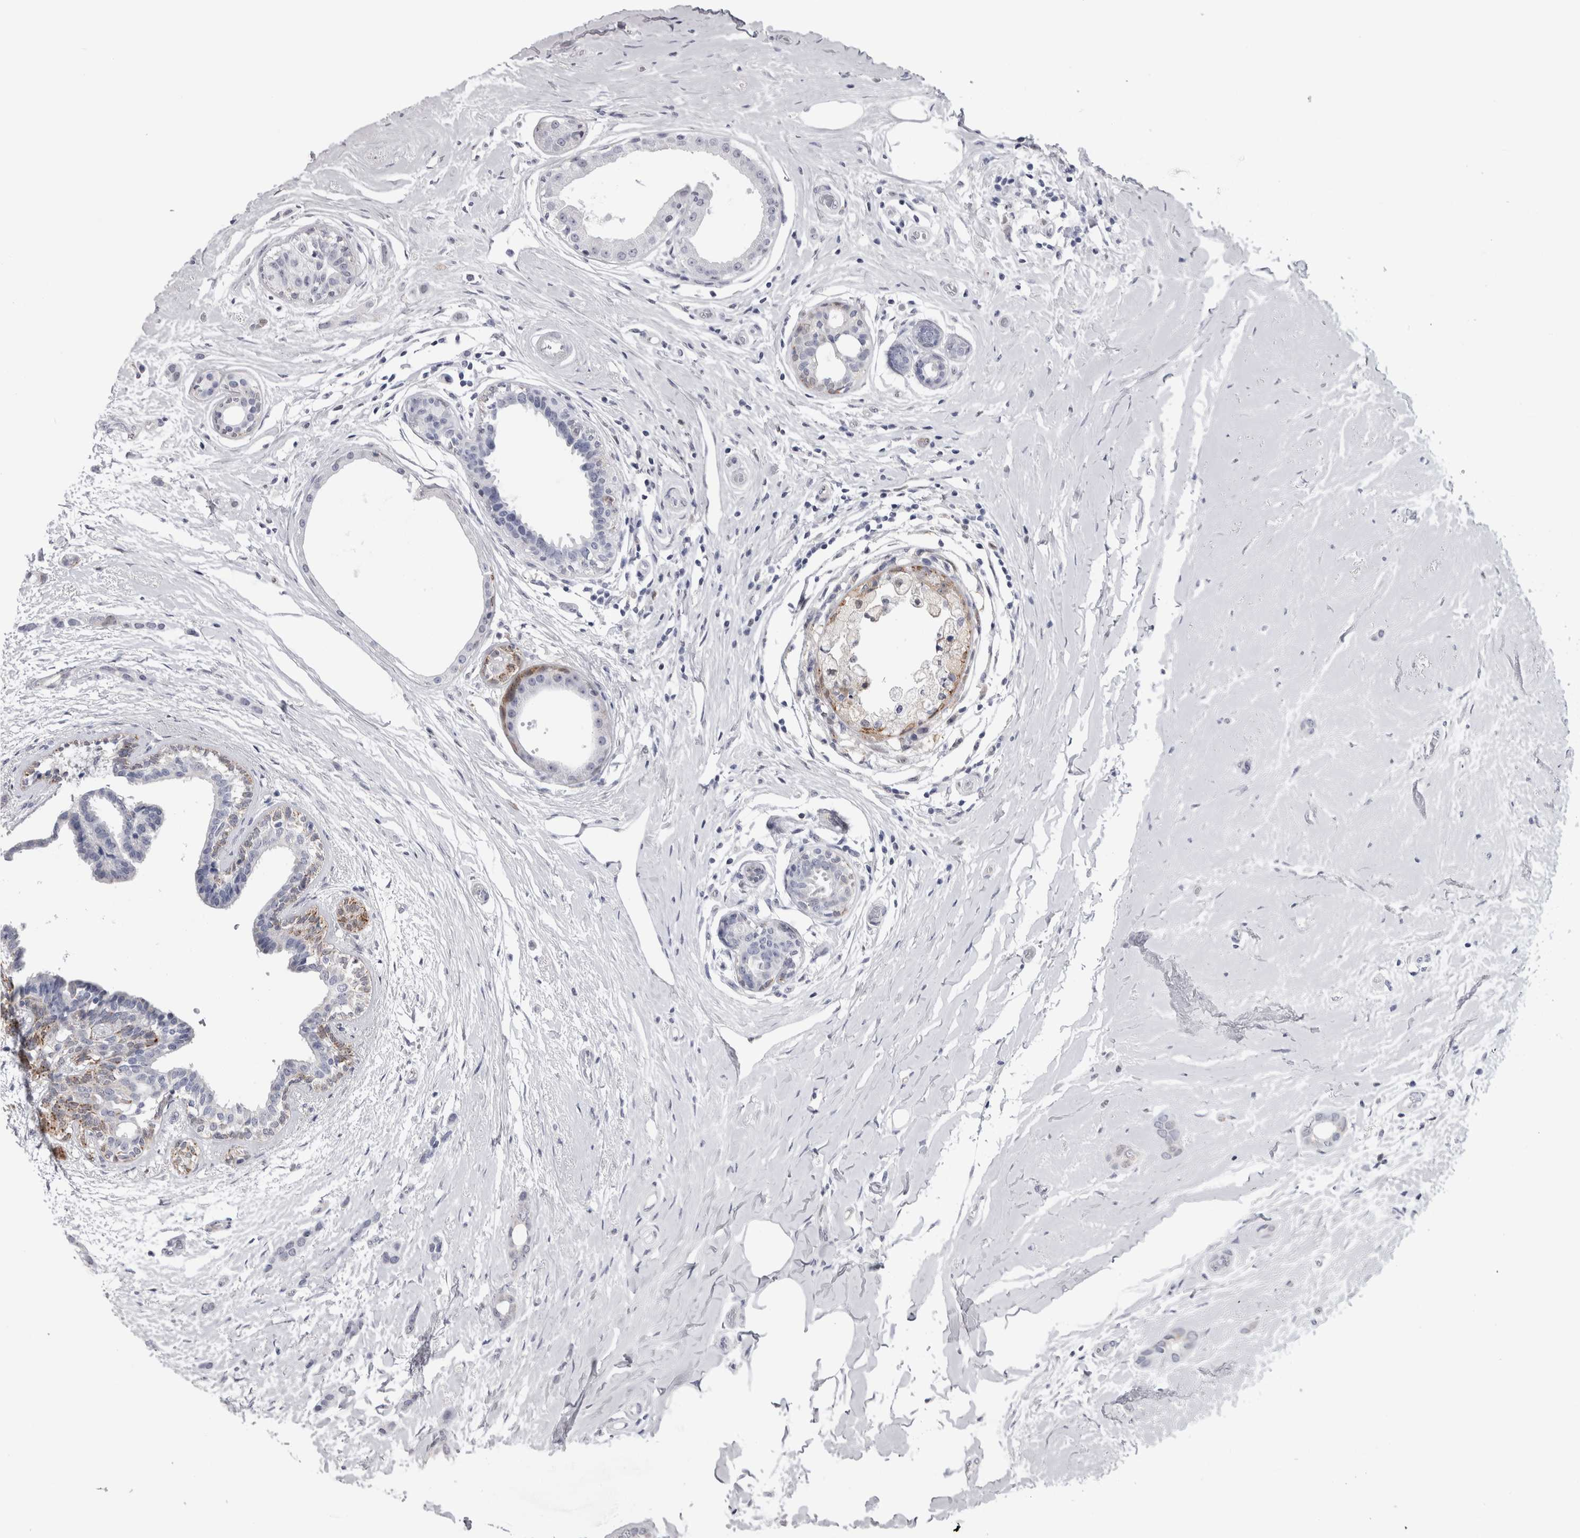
{"staining": {"intensity": "negative", "quantity": "none", "location": "none"}, "tissue": "breast cancer", "cell_type": "Tumor cells", "image_type": "cancer", "snomed": [{"axis": "morphology", "description": "Duct carcinoma"}, {"axis": "topography", "description": "Breast"}], "caption": "Immunohistochemistry of infiltrating ductal carcinoma (breast) exhibits no staining in tumor cells.", "gene": "ACOT7", "patient": {"sex": "female", "age": 55}}